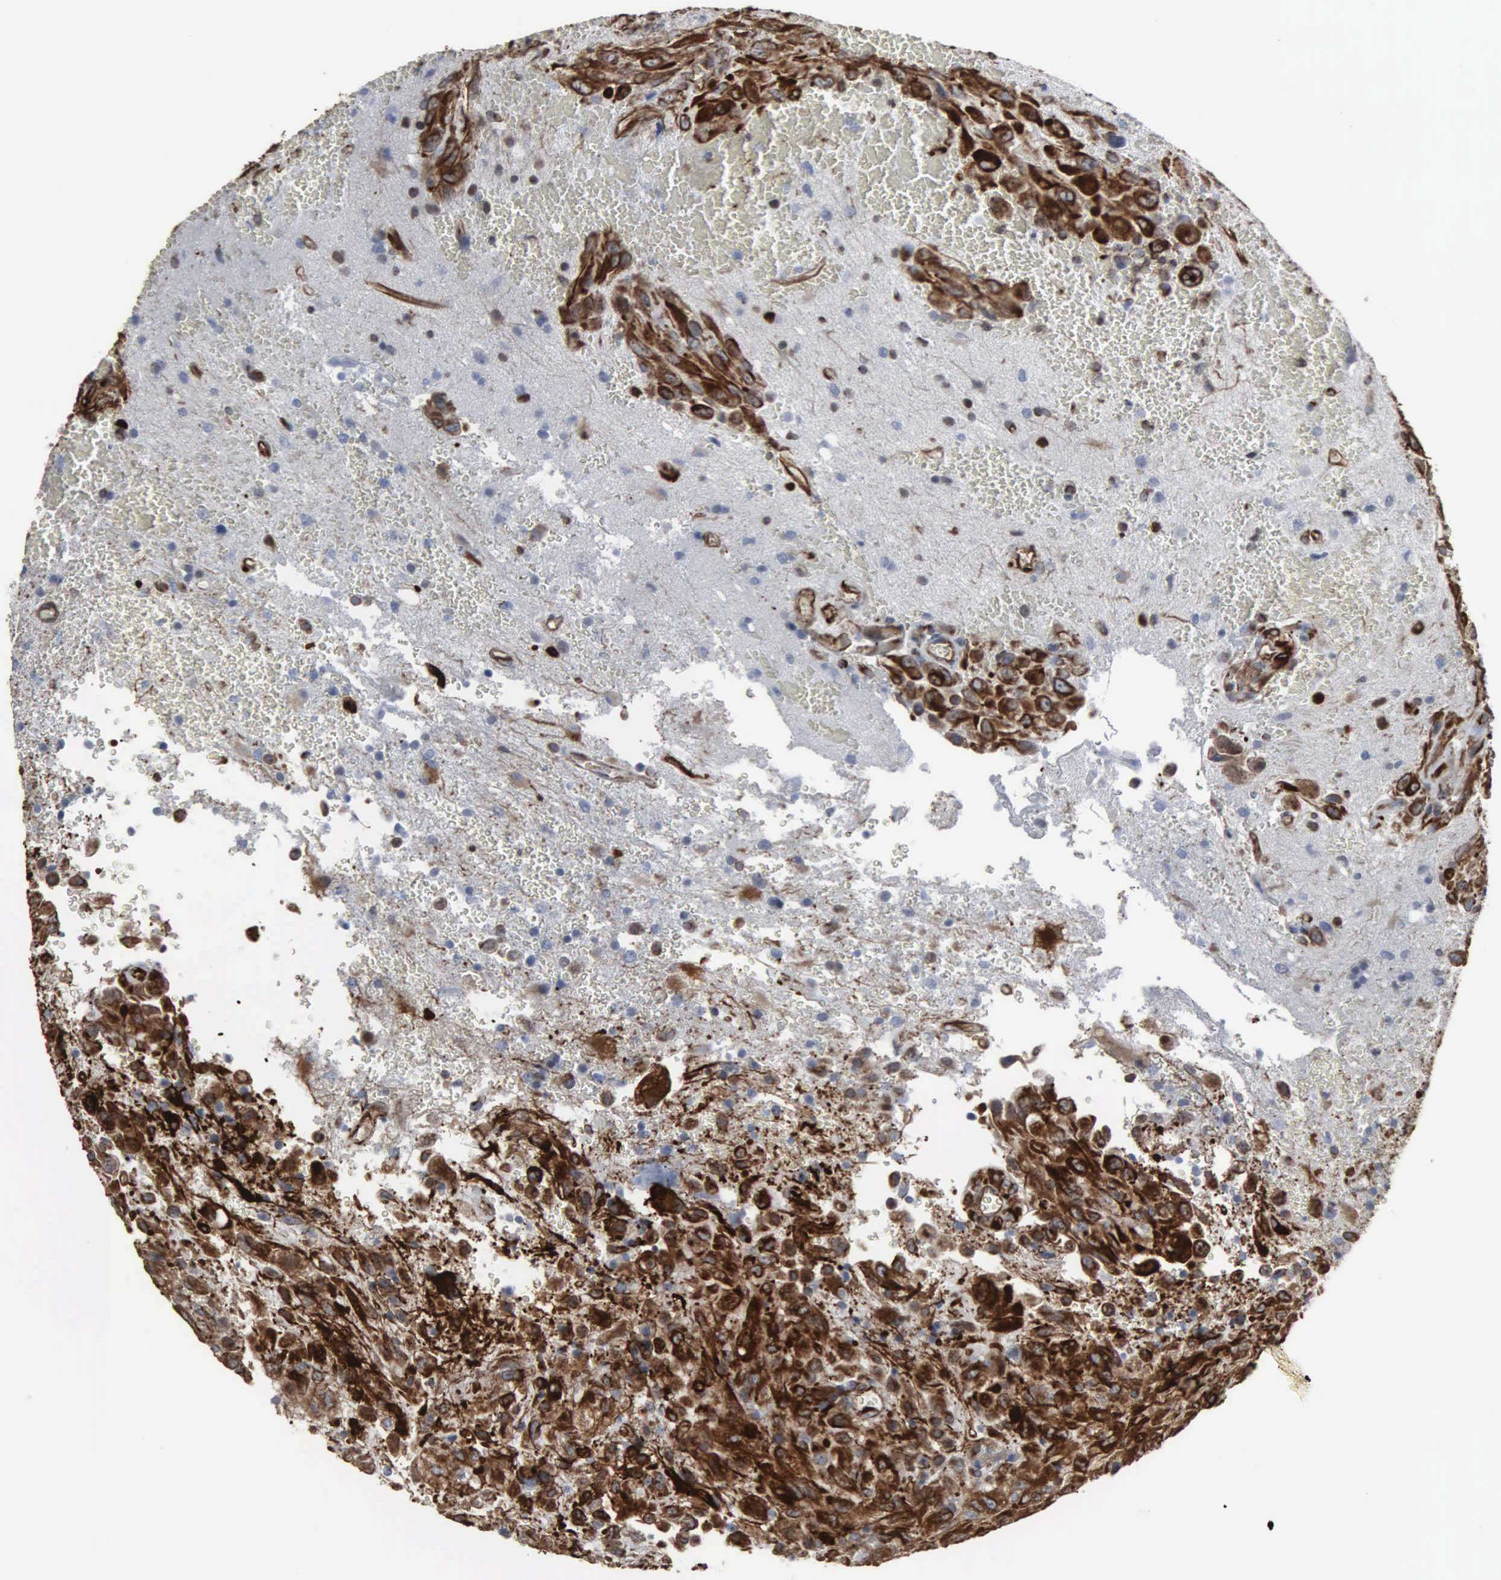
{"staining": {"intensity": "strong", "quantity": "<25%", "location": "nuclear"}, "tissue": "glioma", "cell_type": "Tumor cells", "image_type": "cancer", "snomed": [{"axis": "morphology", "description": "Glioma, malignant, High grade"}, {"axis": "topography", "description": "Brain"}], "caption": "This histopathology image exhibits malignant glioma (high-grade) stained with immunohistochemistry to label a protein in brown. The nuclear of tumor cells show strong positivity for the protein. Nuclei are counter-stained blue.", "gene": "CCNE1", "patient": {"sex": "male", "age": 48}}